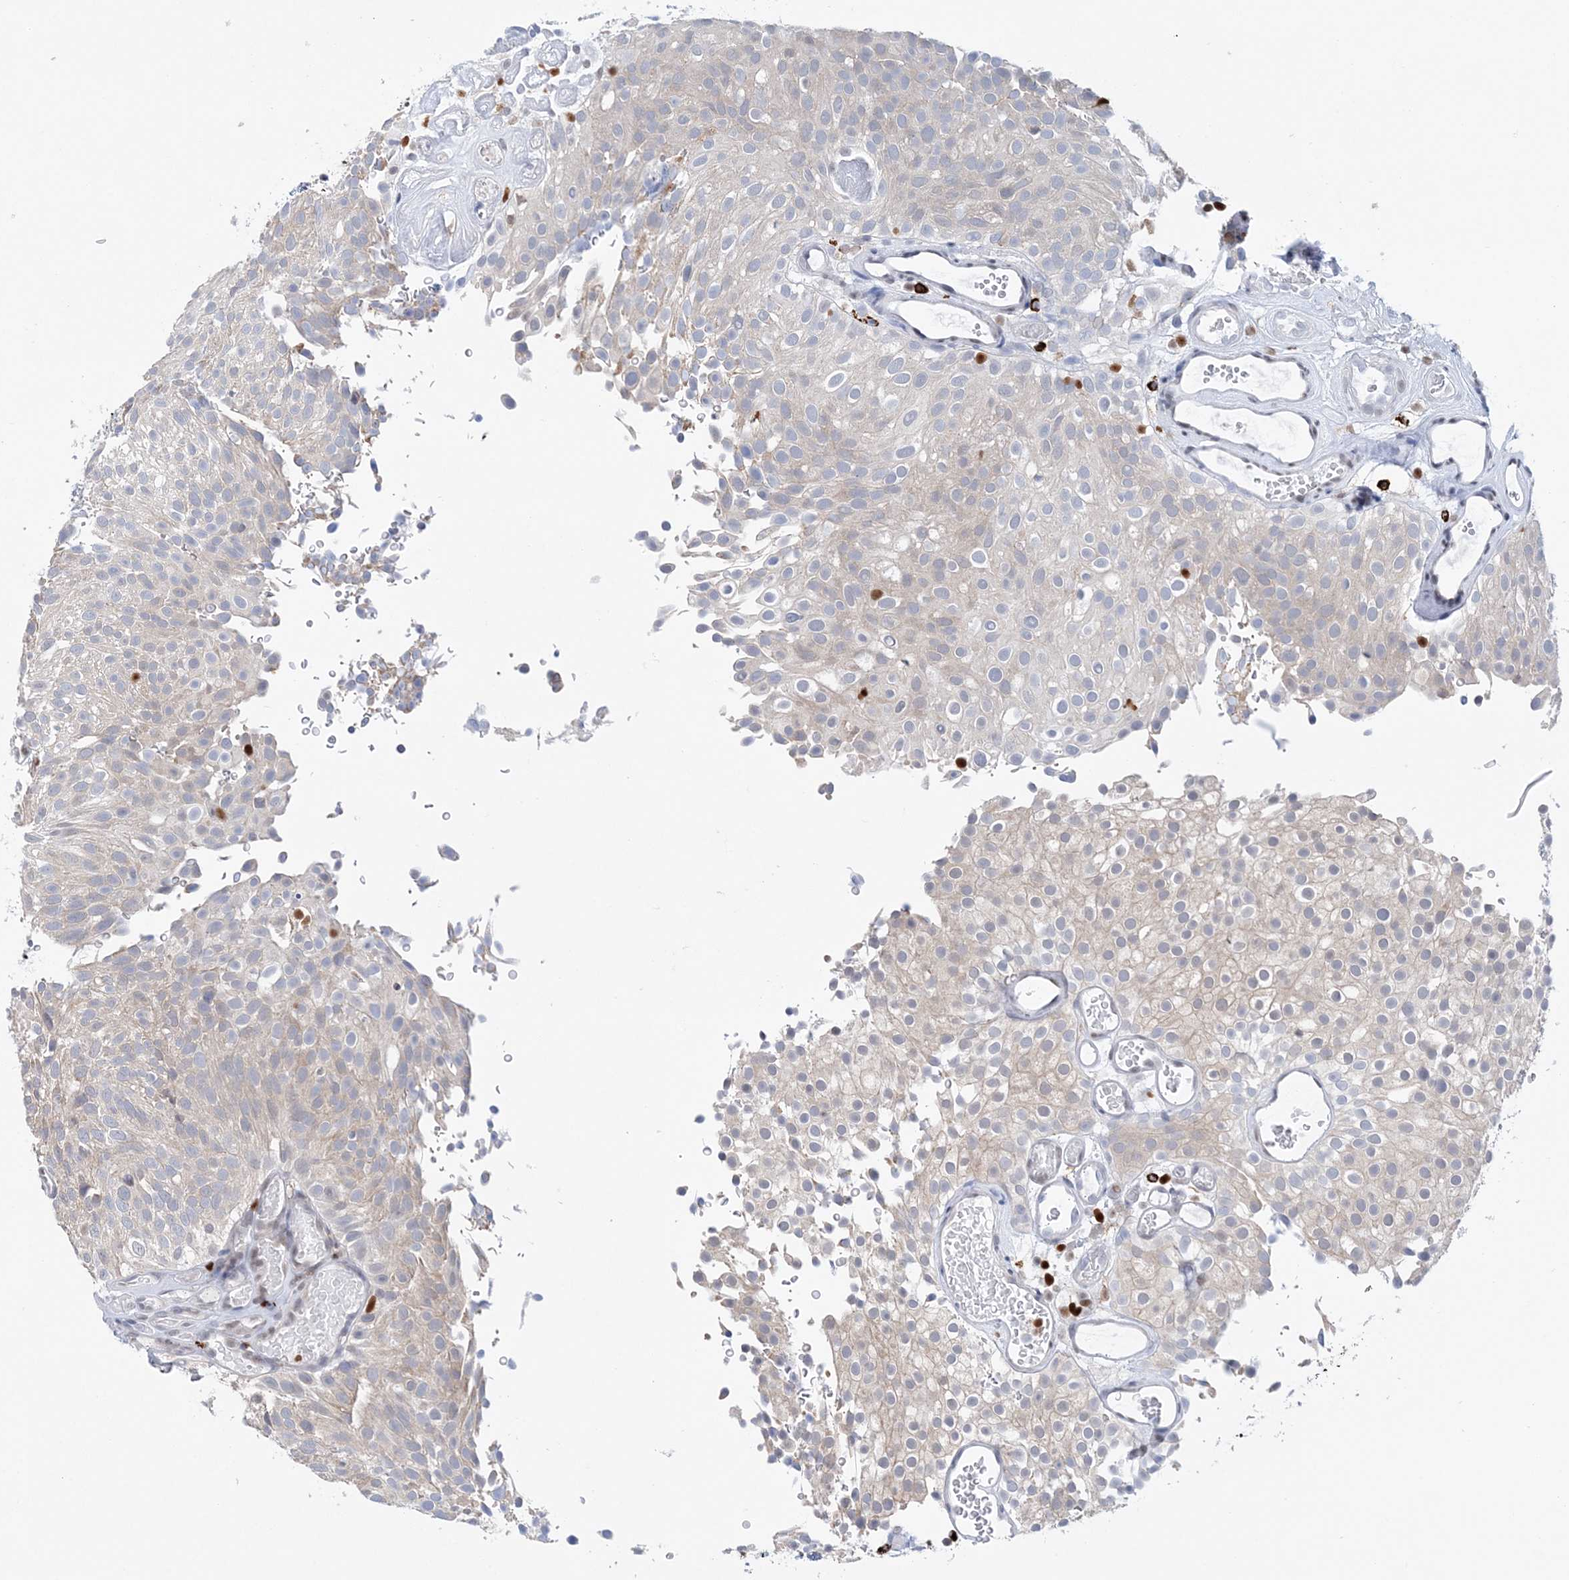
{"staining": {"intensity": "negative", "quantity": "none", "location": "none"}, "tissue": "urothelial cancer", "cell_type": "Tumor cells", "image_type": "cancer", "snomed": [{"axis": "morphology", "description": "Urothelial carcinoma, Low grade"}, {"axis": "topography", "description": "Urinary bladder"}], "caption": "Urothelial cancer stained for a protein using immunohistochemistry (IHC) shows no staining tumor cells.", "gene": "NIT2", "patient": {"sex": "male", "age": 78}}